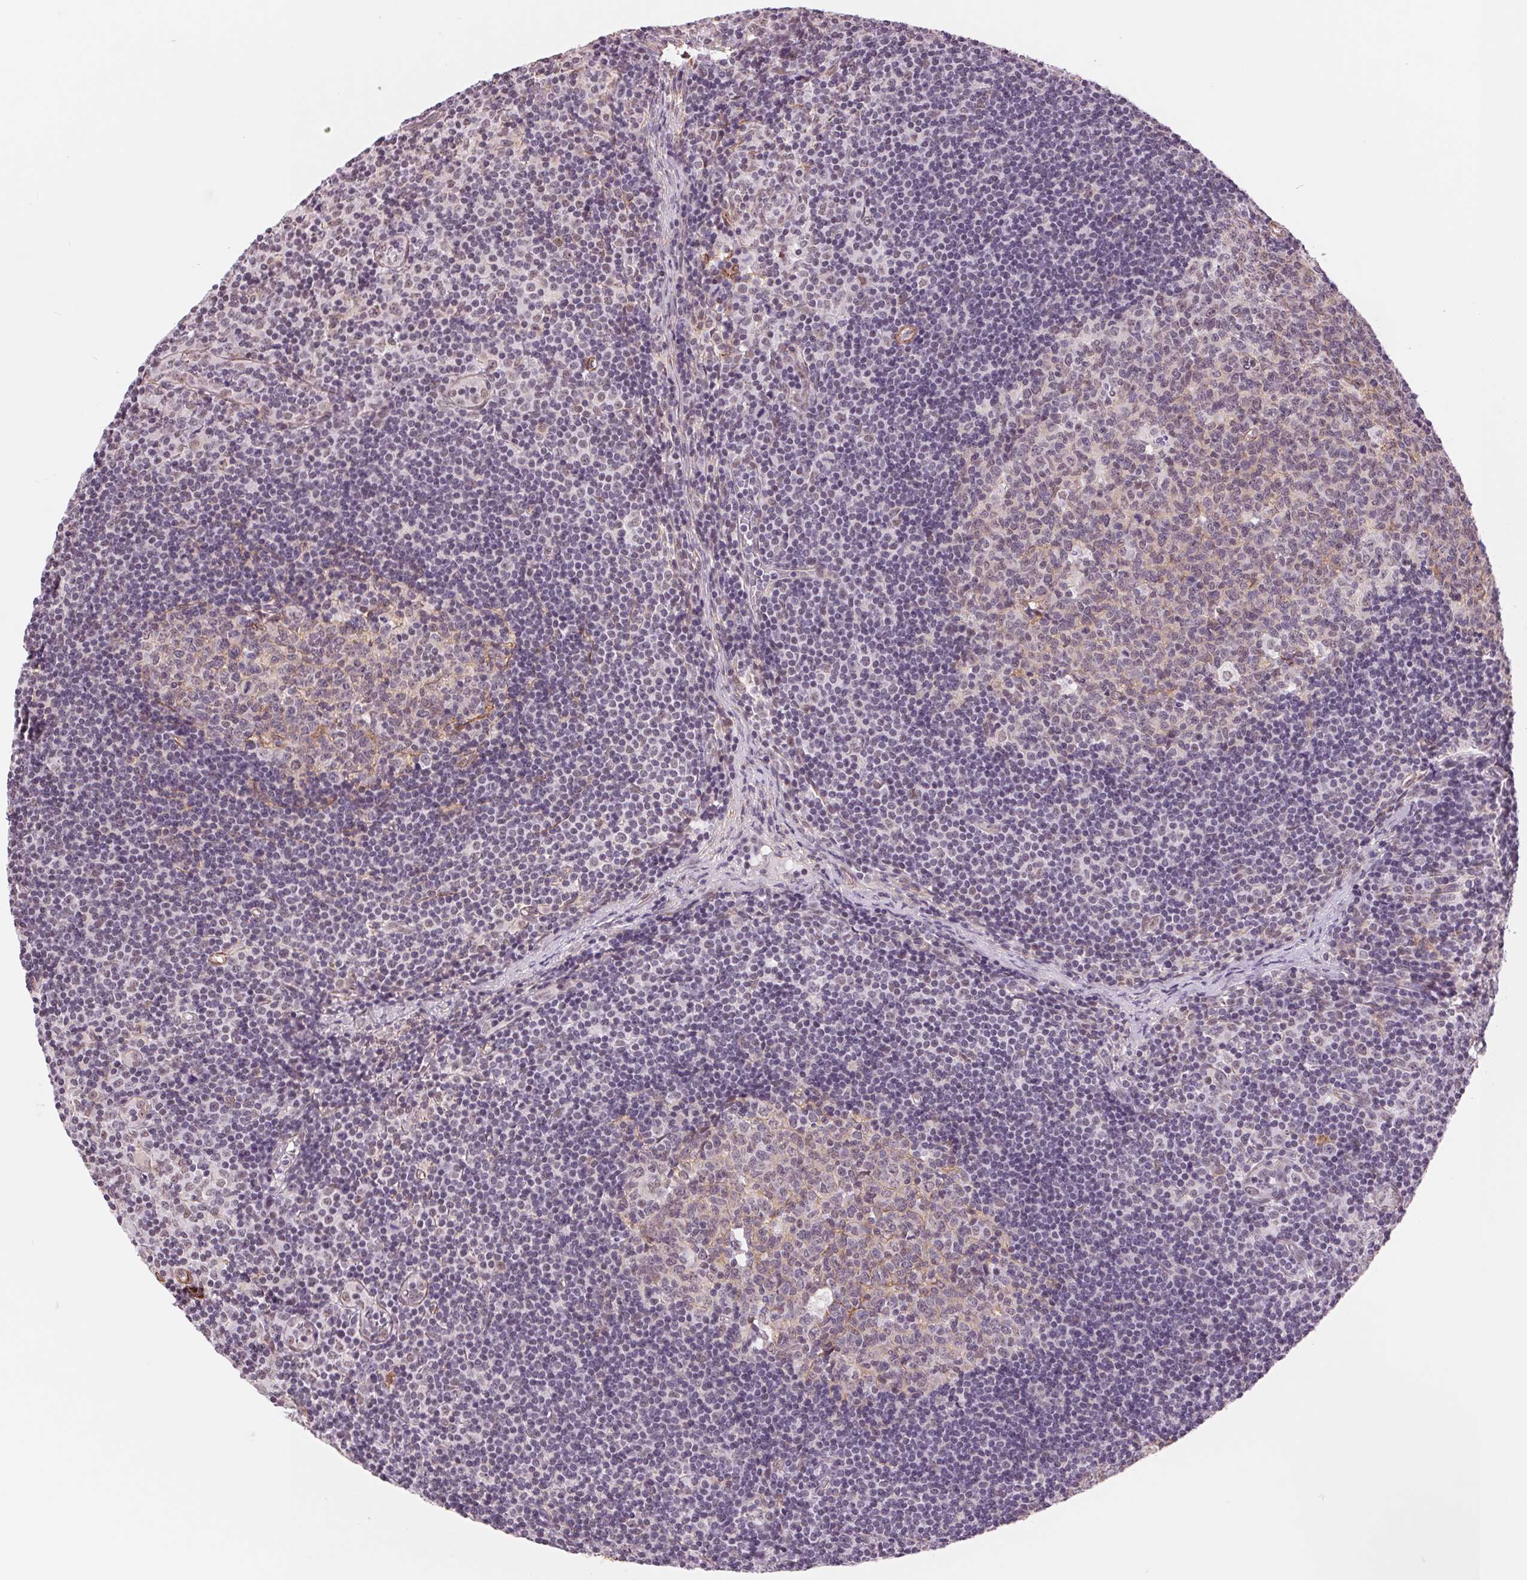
{"staining": {"intensity": "negative", "quantity": "none", "location": "none"}, "tissue": "lymph node", "cell_type": "Germinal center cells", "image_type": "normal", "snomed": [{"axis": "morphology", "description": "Normal tissue, NOS"}, {"axis": "topography", "description": "Lymph node"}], "caption": "Immunohistochemical staining of normal human lymph node exhibits no significant expression in germinal center cells.", "gene": "BCAT1", "patient": {"sex": "female", "age": 41}}